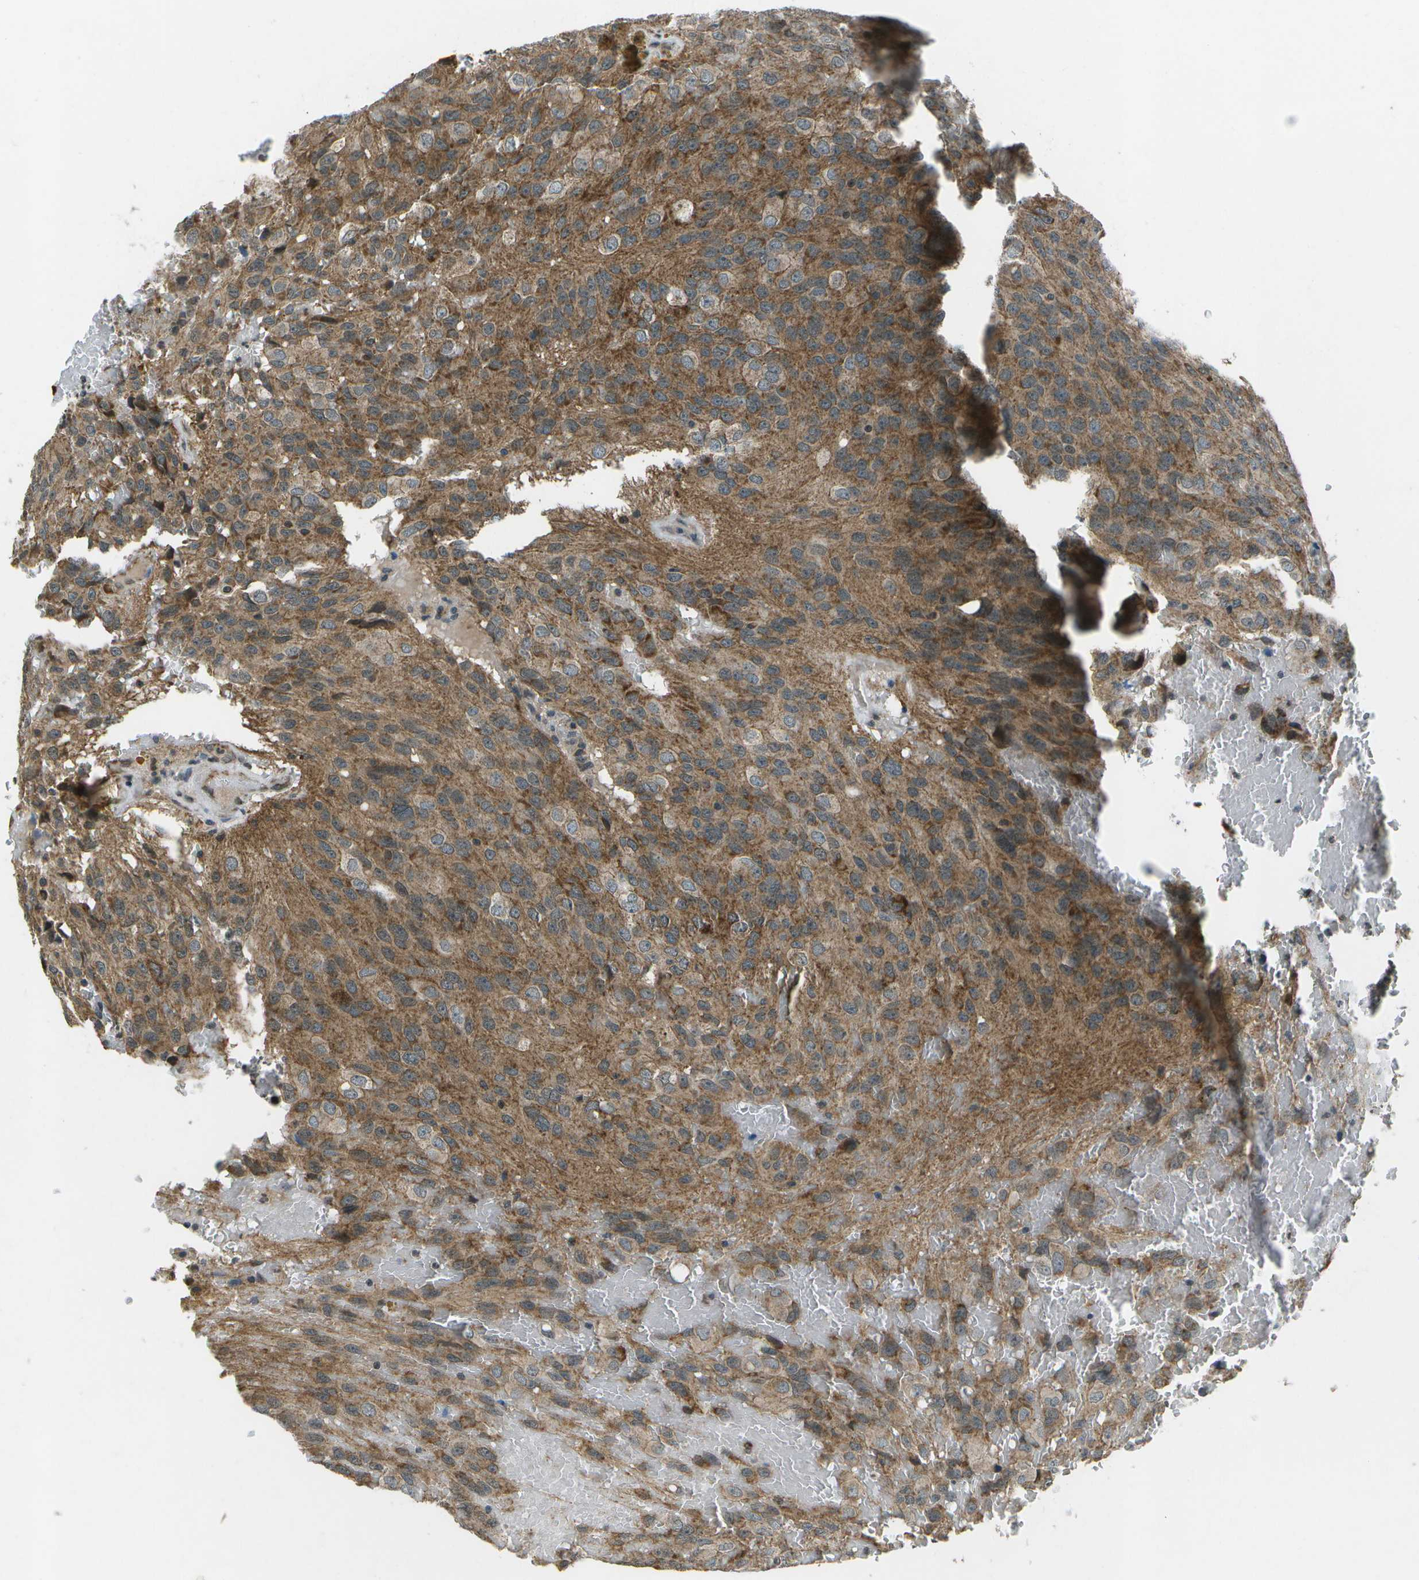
{"staining": {"intensity": "moderate", "quantity": ">75%", "location": "cytoplasmic/membranous"}, "tissue": "glioma", "cell_type": "Tumor cells", "image_type": "cancer", "snomed": [{"axis": "morphology", "description": "Glioma, malignant, High grade"}, {"axis": "topography", "description": "Brain"}], "caption": "IHC (DAB) staining of glioma reveals moderate cytoplasmic/membranous protein expression in approximately >75% of tumor cells.", "gene": "EIF2AK1", "patient": {"sex": "male", "age": 32}}